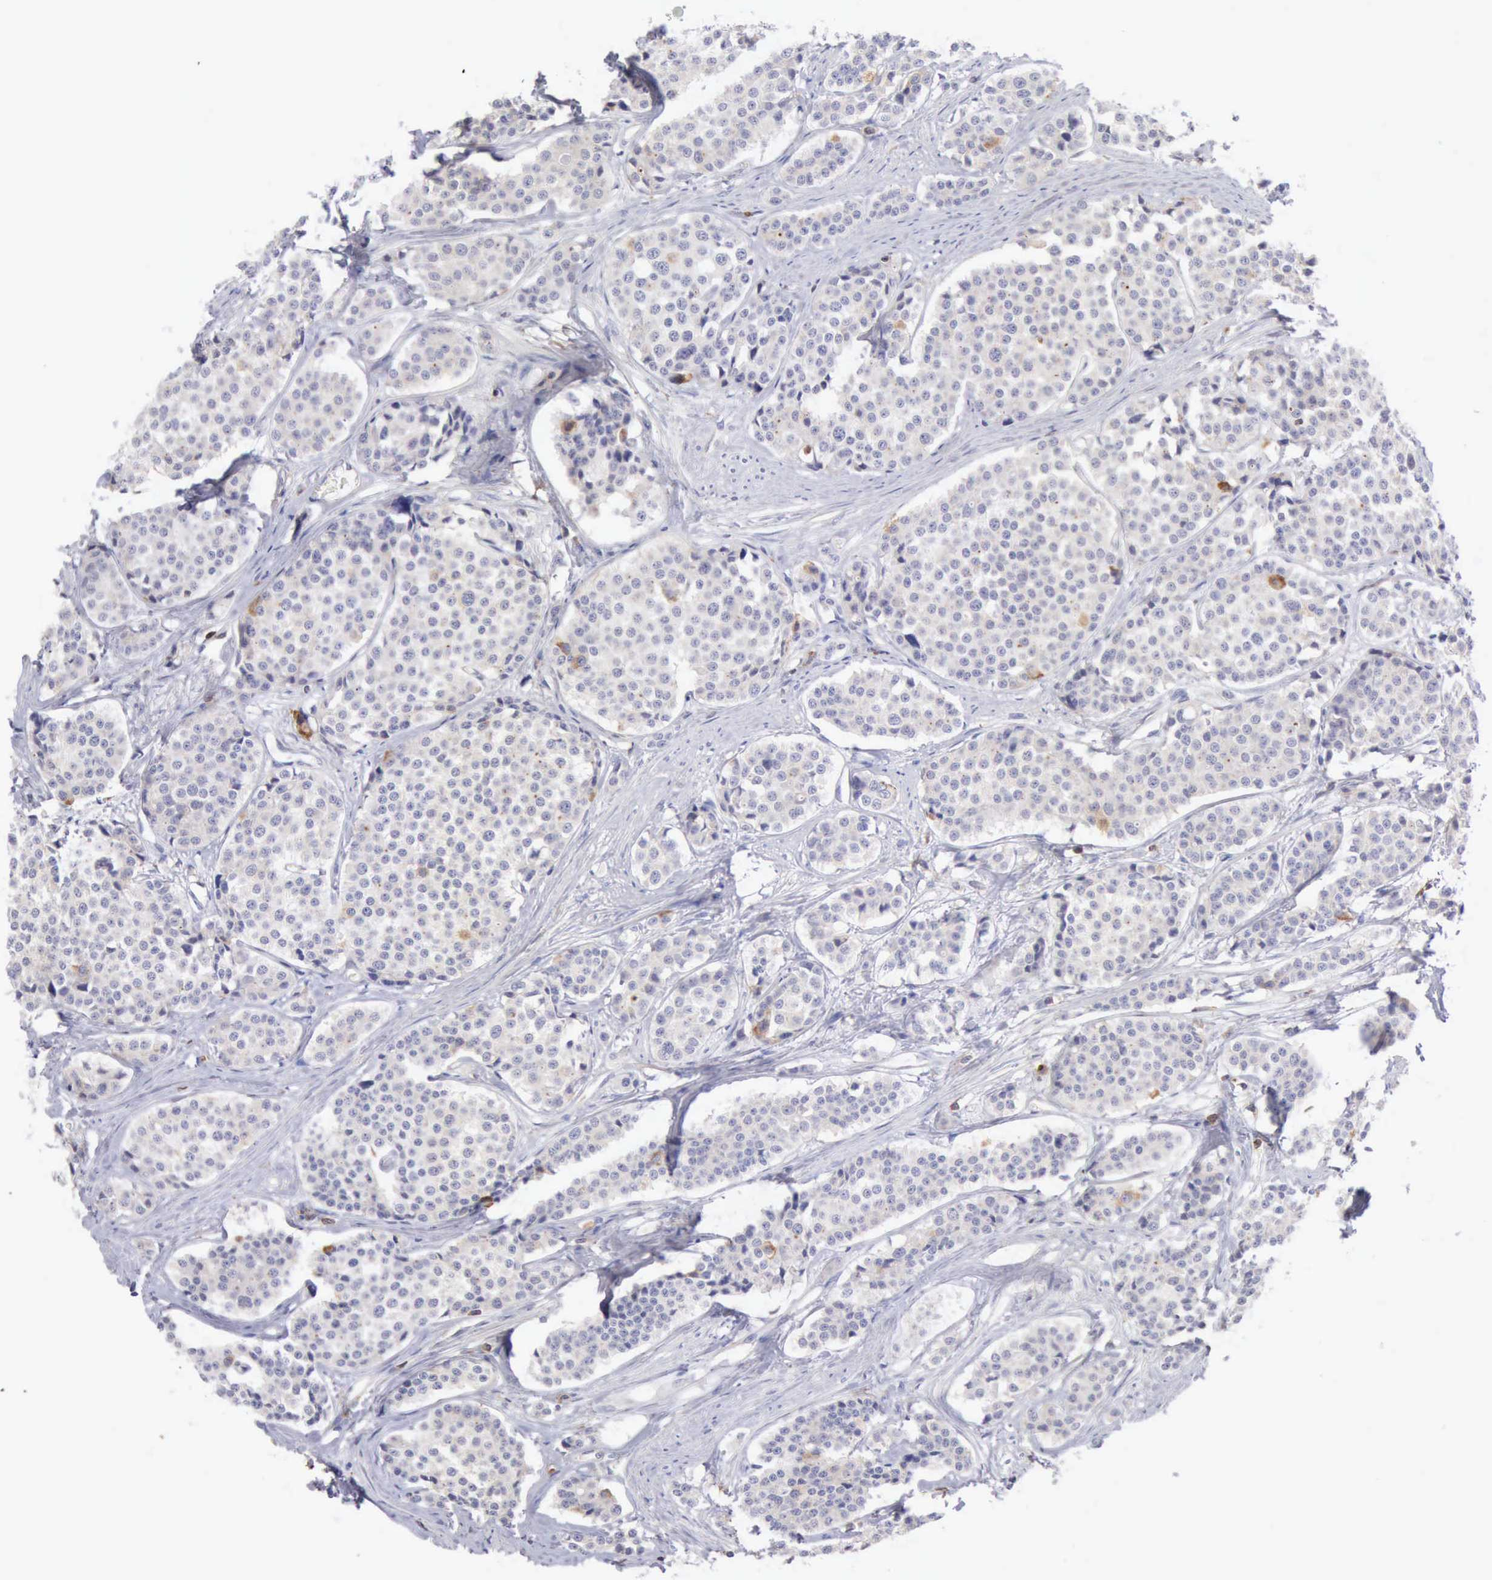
{"staining": {"intensity": "weak", "quantity": "<25%", "location": "cytoplasmic/membranous"}, "tissue": "carcinoid", "cell_type": "Tumor cells", "image_type": "cancer", "snomed": [{"axis": "morphology", "description": "Carcinoid, malignant, NOS"}, {"axis": "topography", "description": "Small intestine"}], "caption": "The photomicrograph exhibits no significant expression in tumor cells of carcinoid.", "gene": "SASH3", "patient": {"sex": "male", "age": 60}}